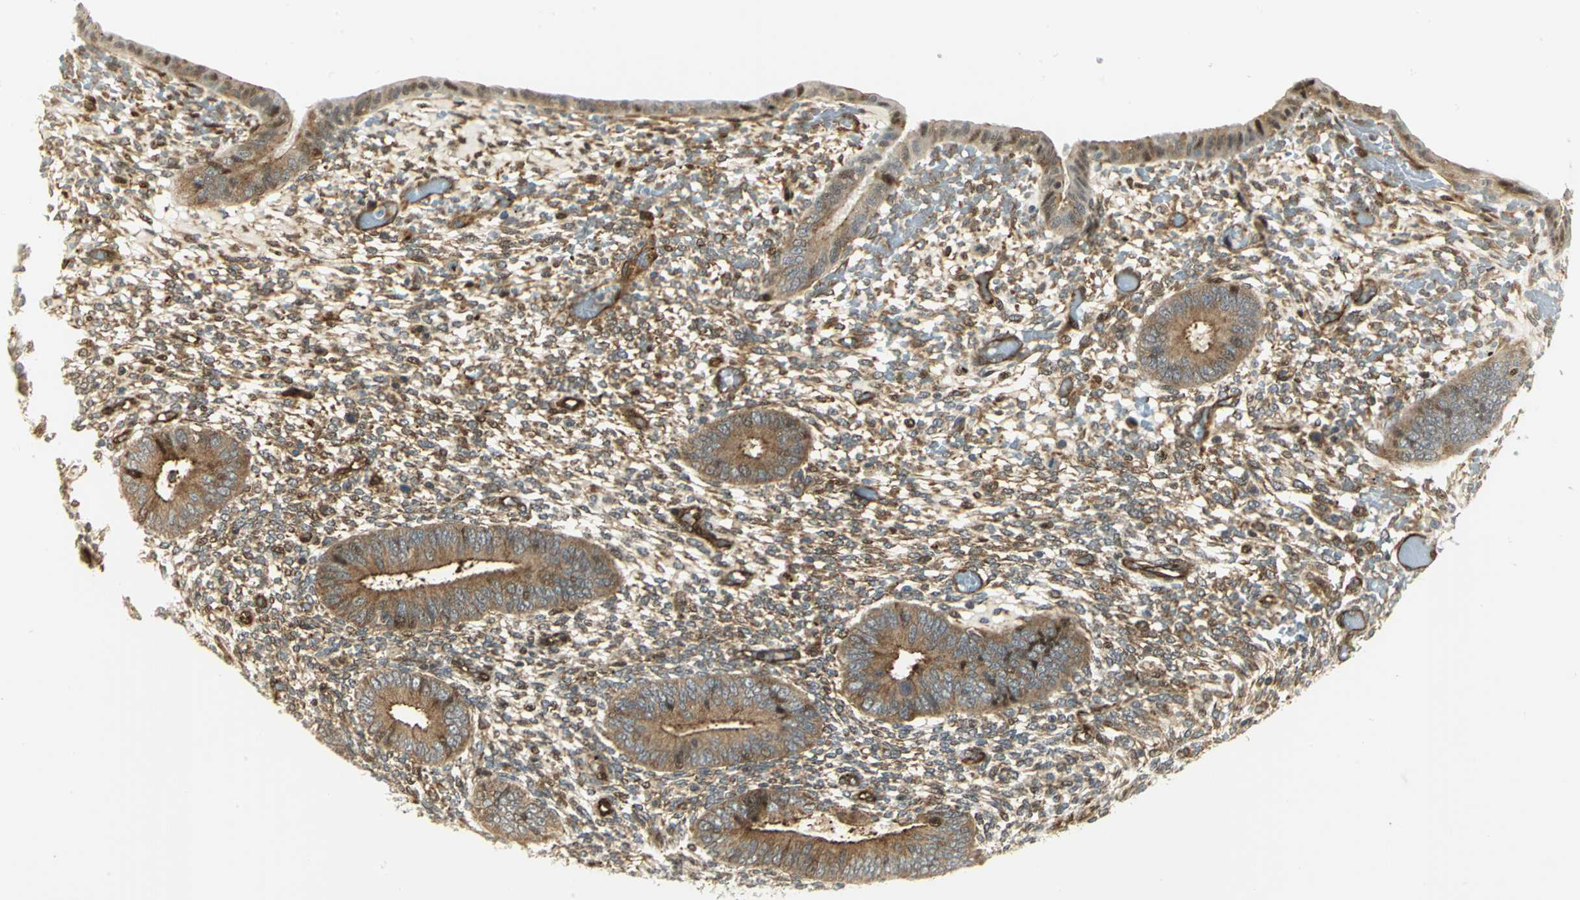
{"staining": {"intensity": "moderate", "quantity": ">75%", "location": "cytoplasmic/membranous,nuclear"}, "tissue": "endometrium", "cell_type": "Cells in endometrial stroma", "image_type": "normal", "snomed": [{"axis": "morphology", "description": "Normal tissue, NOS"}, {"axis": "topography", "description": "Endometrium"}], "caption": "Endometrium stained for a protein (brown) exhibits moderate cytoplasmic/membranous,nuclear positive staining in approximately >75% of cells in endometrial stroma.", "gene": "EEA1", "patient": {"sex": "female", "age": 42}}